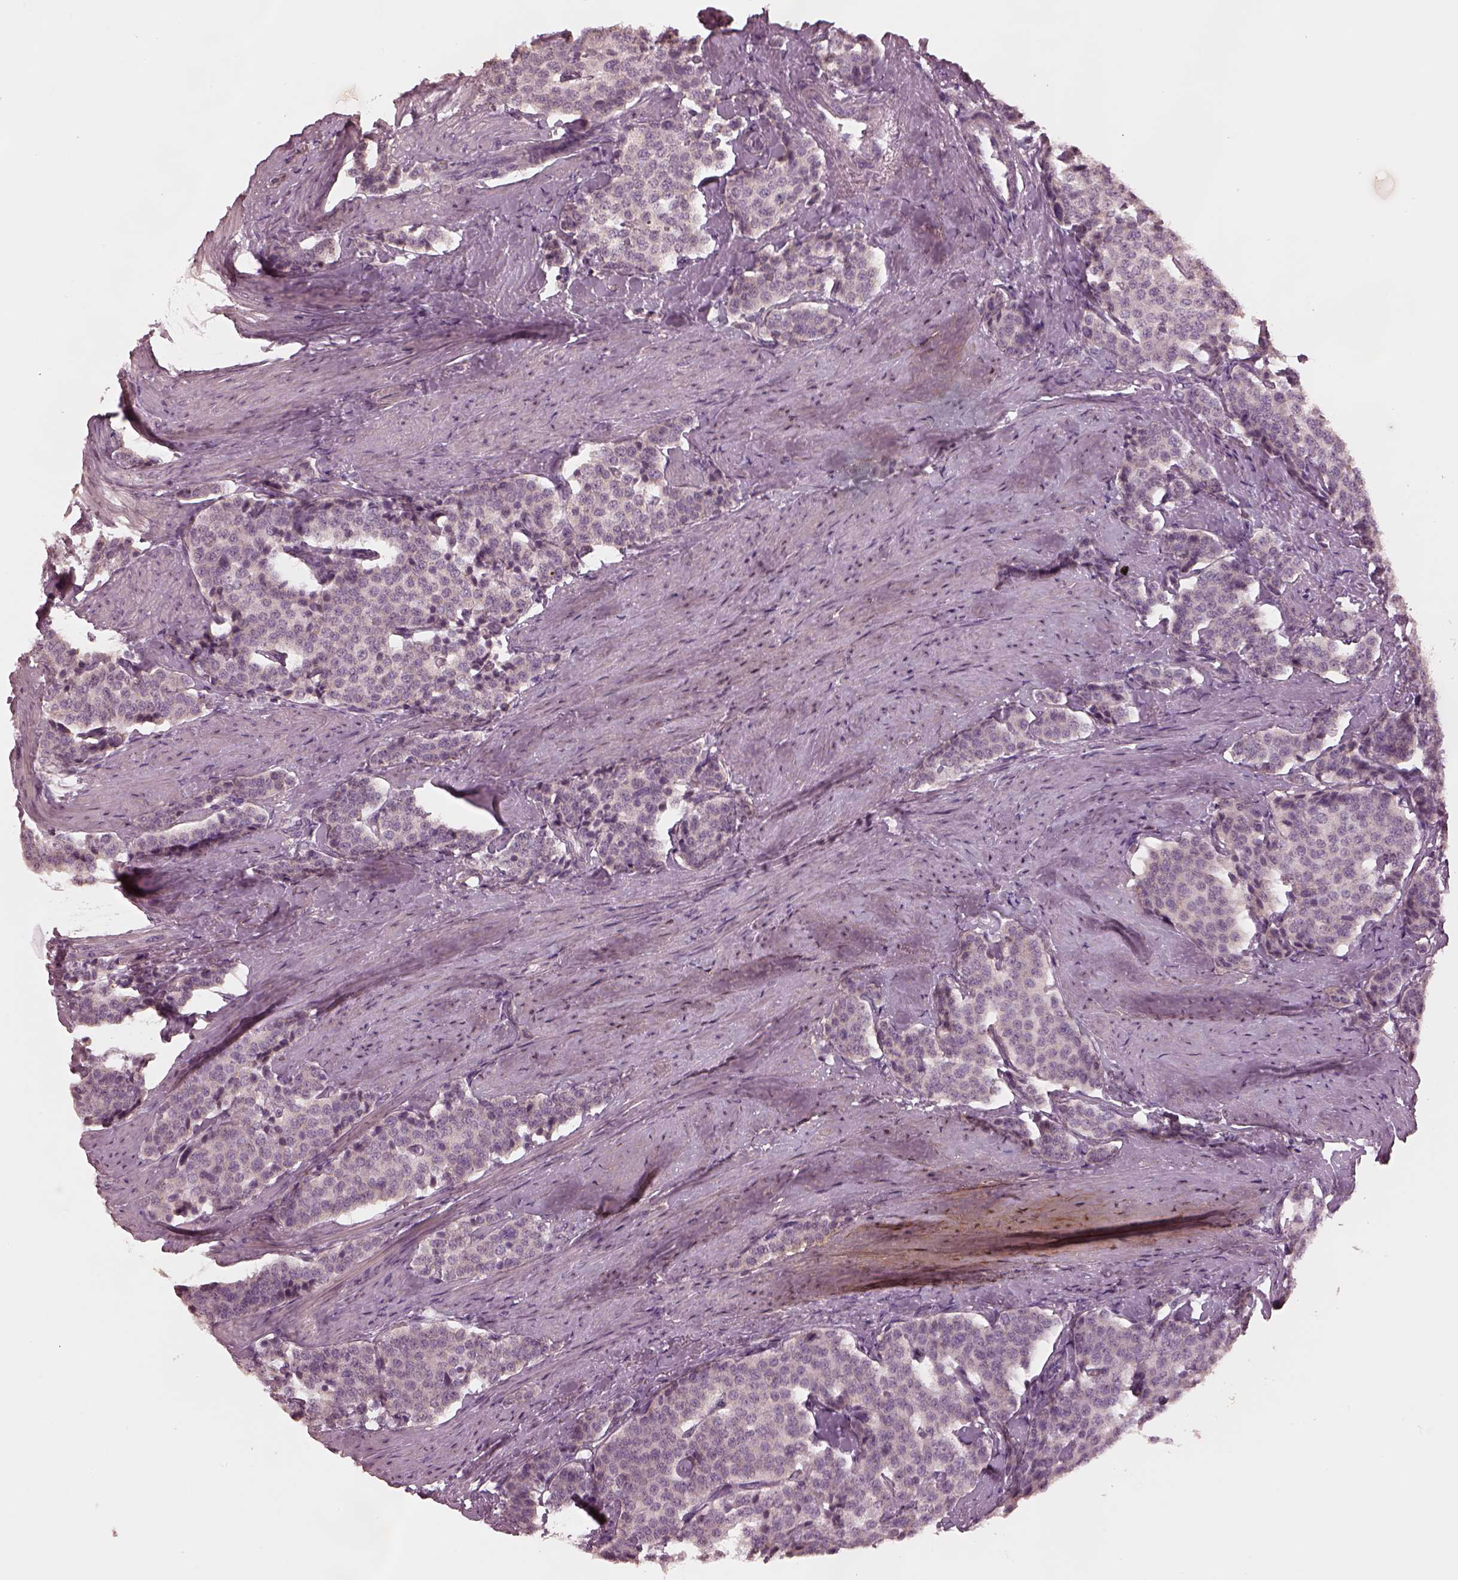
{"staining": {"intensity": "negative", "quantity": "none", "location": "none"}, "tissue": "carcinoid", "cell_type": "Tumor cells", "image_type": "cancer", "snomed": [{"axis": "morphology", "description": "Carcinoid, malignant, NOS"}, {"axis": "topography", "description": "Small intestine"}], "caption": "The immunohistochemistry photomicrograph has no significant staining in tumor cells of malignant carcinoid tissue.", "gene": "MIA", "patient": {"sex": "female", "age": 58}}